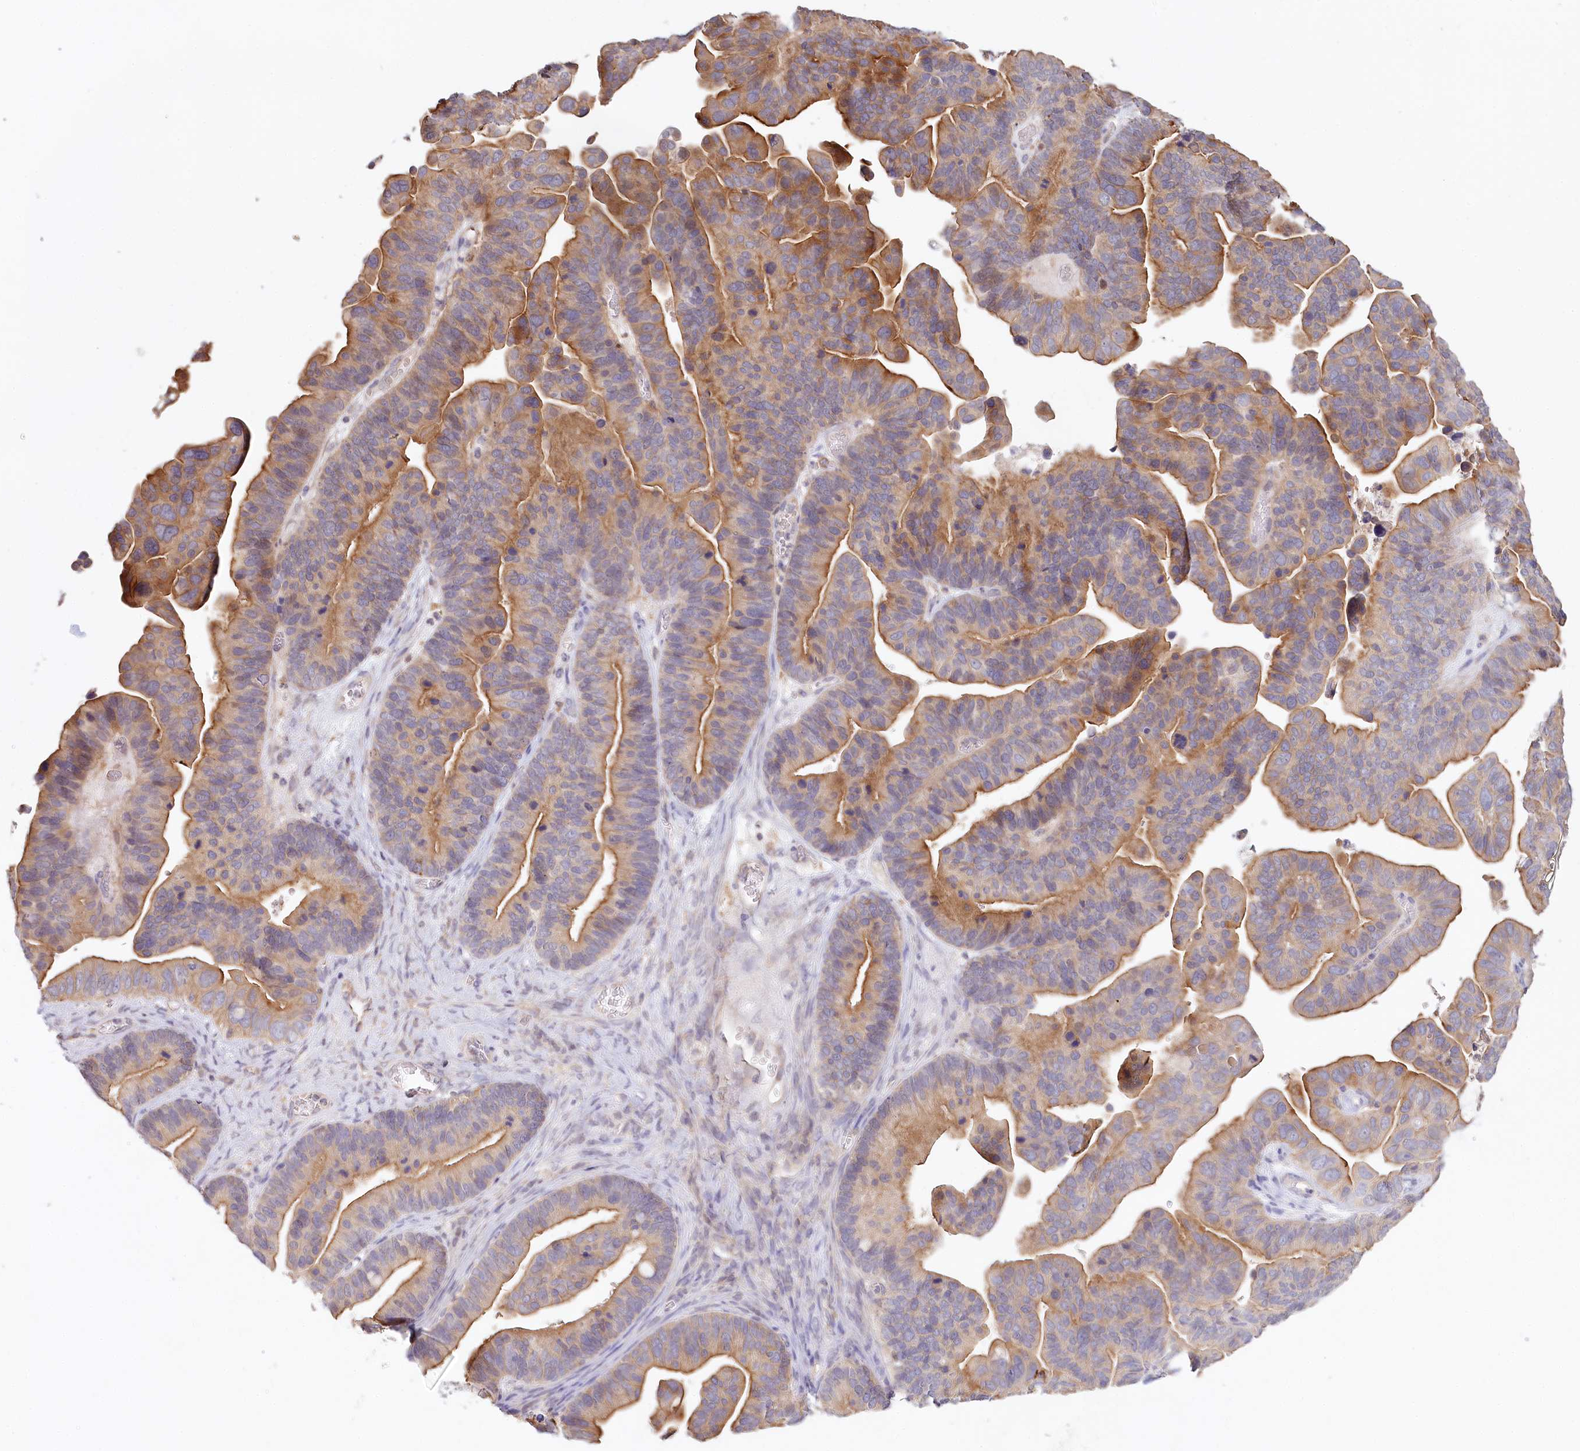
{"staining": {"intensity": "moderate", "quantity": "25%-75%", "location": "cytoplasmic/membranous"}, "tissue": "ovarian cancer", "cell_type": "Tumor cells", "image_type": "cancer", "snomed": [{"axis": "morphology", "description": "Cystadenocarcinoma, serous, NOS"}, {"axis": "topography", "description": "Ovary"}], "caption": "Protein expression analysis of human ovarian cancer reveals moderate cytoplasmic/membranous staining in about 25%-75% of tumor cells. The protein of interest is shown in brown color, while the nuclei are stained blue.", "gene": "DAPK1", "patient": {"sex": "female", "age": 56}}